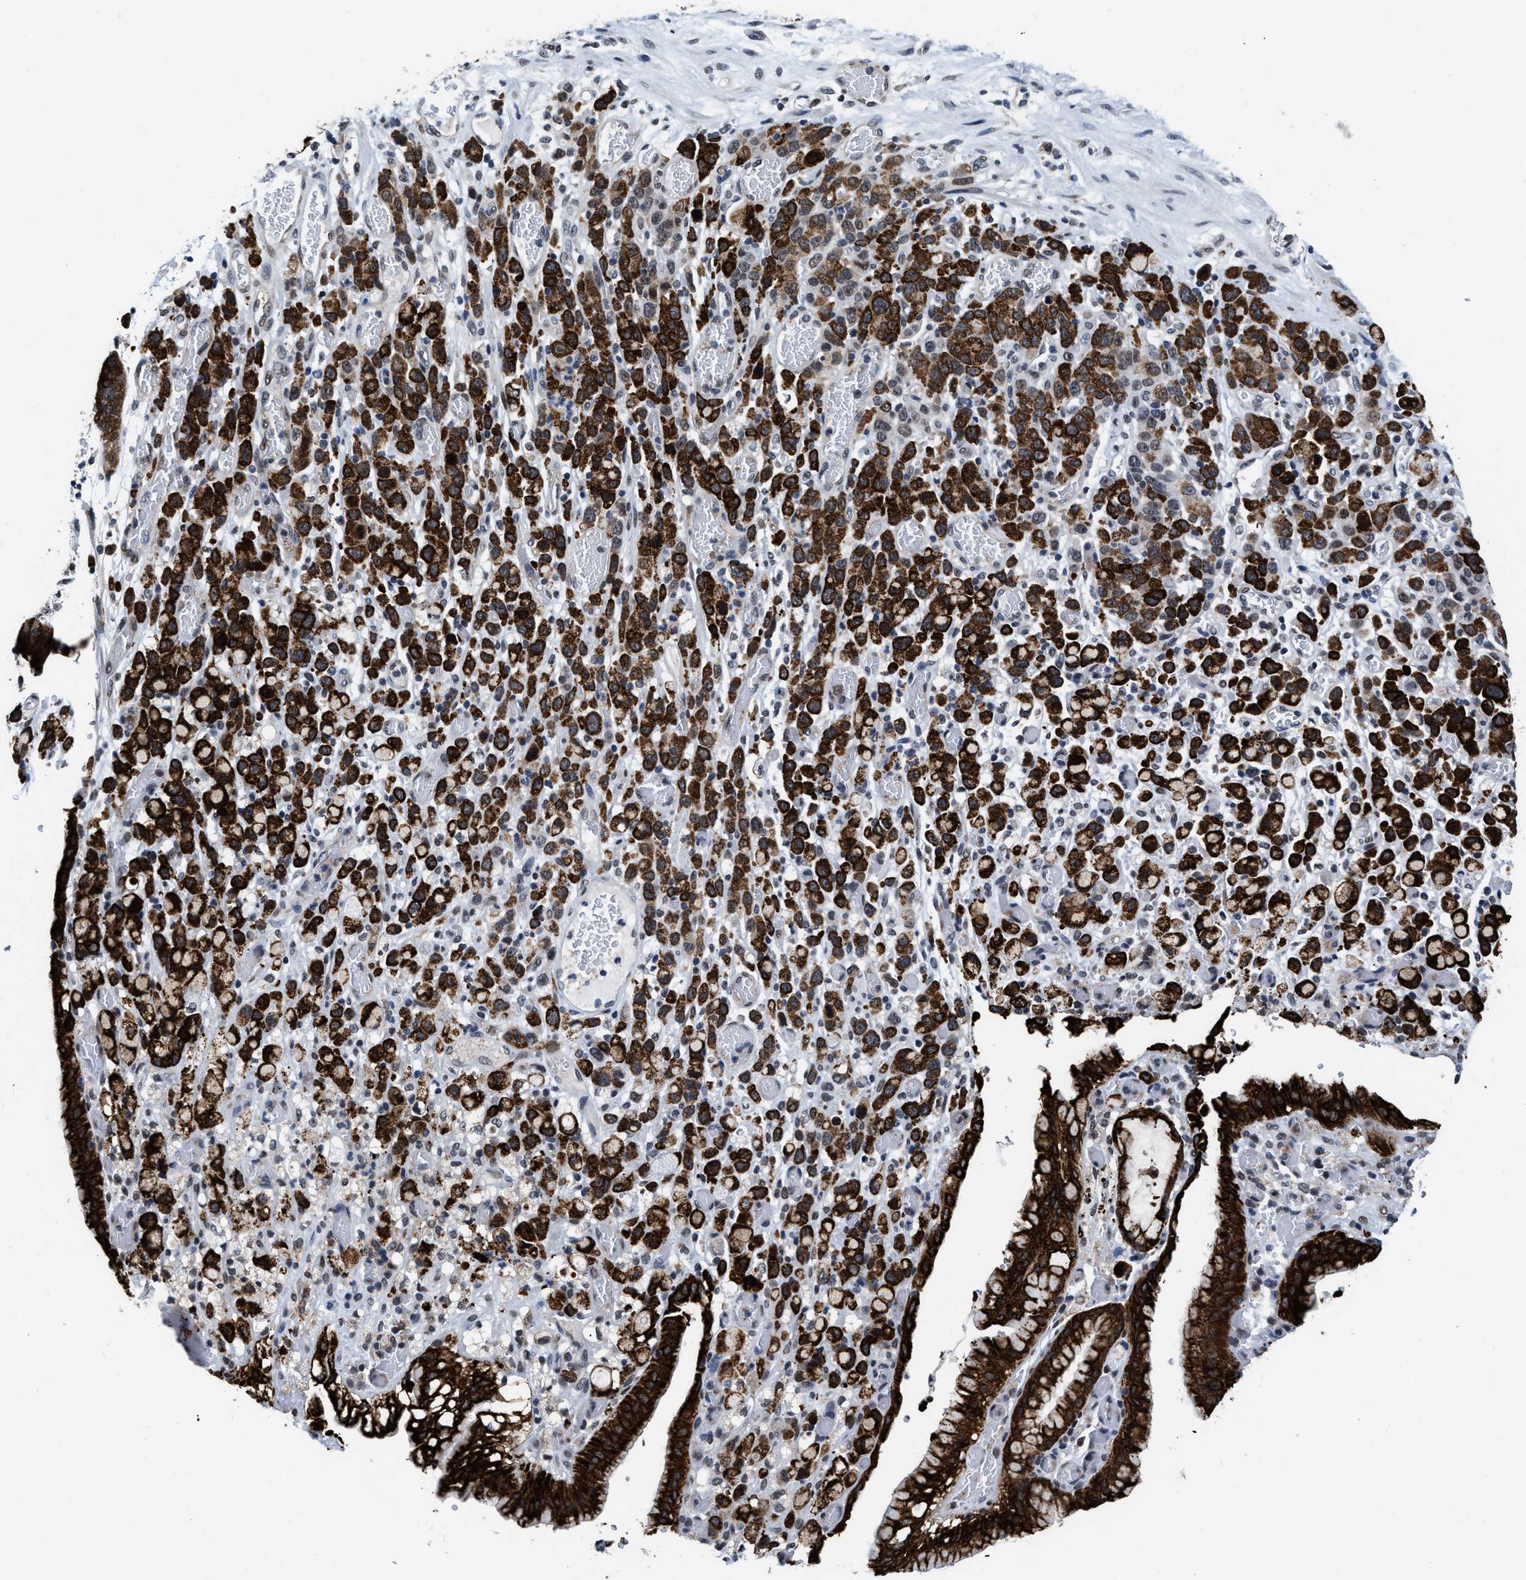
{"staining": {"intensity": "strong", "quantity": ">75%", "location": "cytoplasmic/membranous"}, "tissue": "stomach cancer", "cell_type": "Tumor cells", "image_type": "cancer", "snomed": [{"axis": "morphology", "description": "Normal tissue, NOS"}, {"axis": "morphology", "description": "Adenocarcinoma, NOS"}, {"axis": "morphology", "description": "Adenocarcinoma, High grade"}, {"axis": "topography", "description": "Stomach, upper"}, {"axis": "topography", "description": "Stomach"}], "caption": "Tumor cells exhibit strong cytoplasmic/membranous staining in approximately >75% of cells in stomach cancer.", "gene": "SUPT16H", "patient": {"sex": "female", "age": 65}}